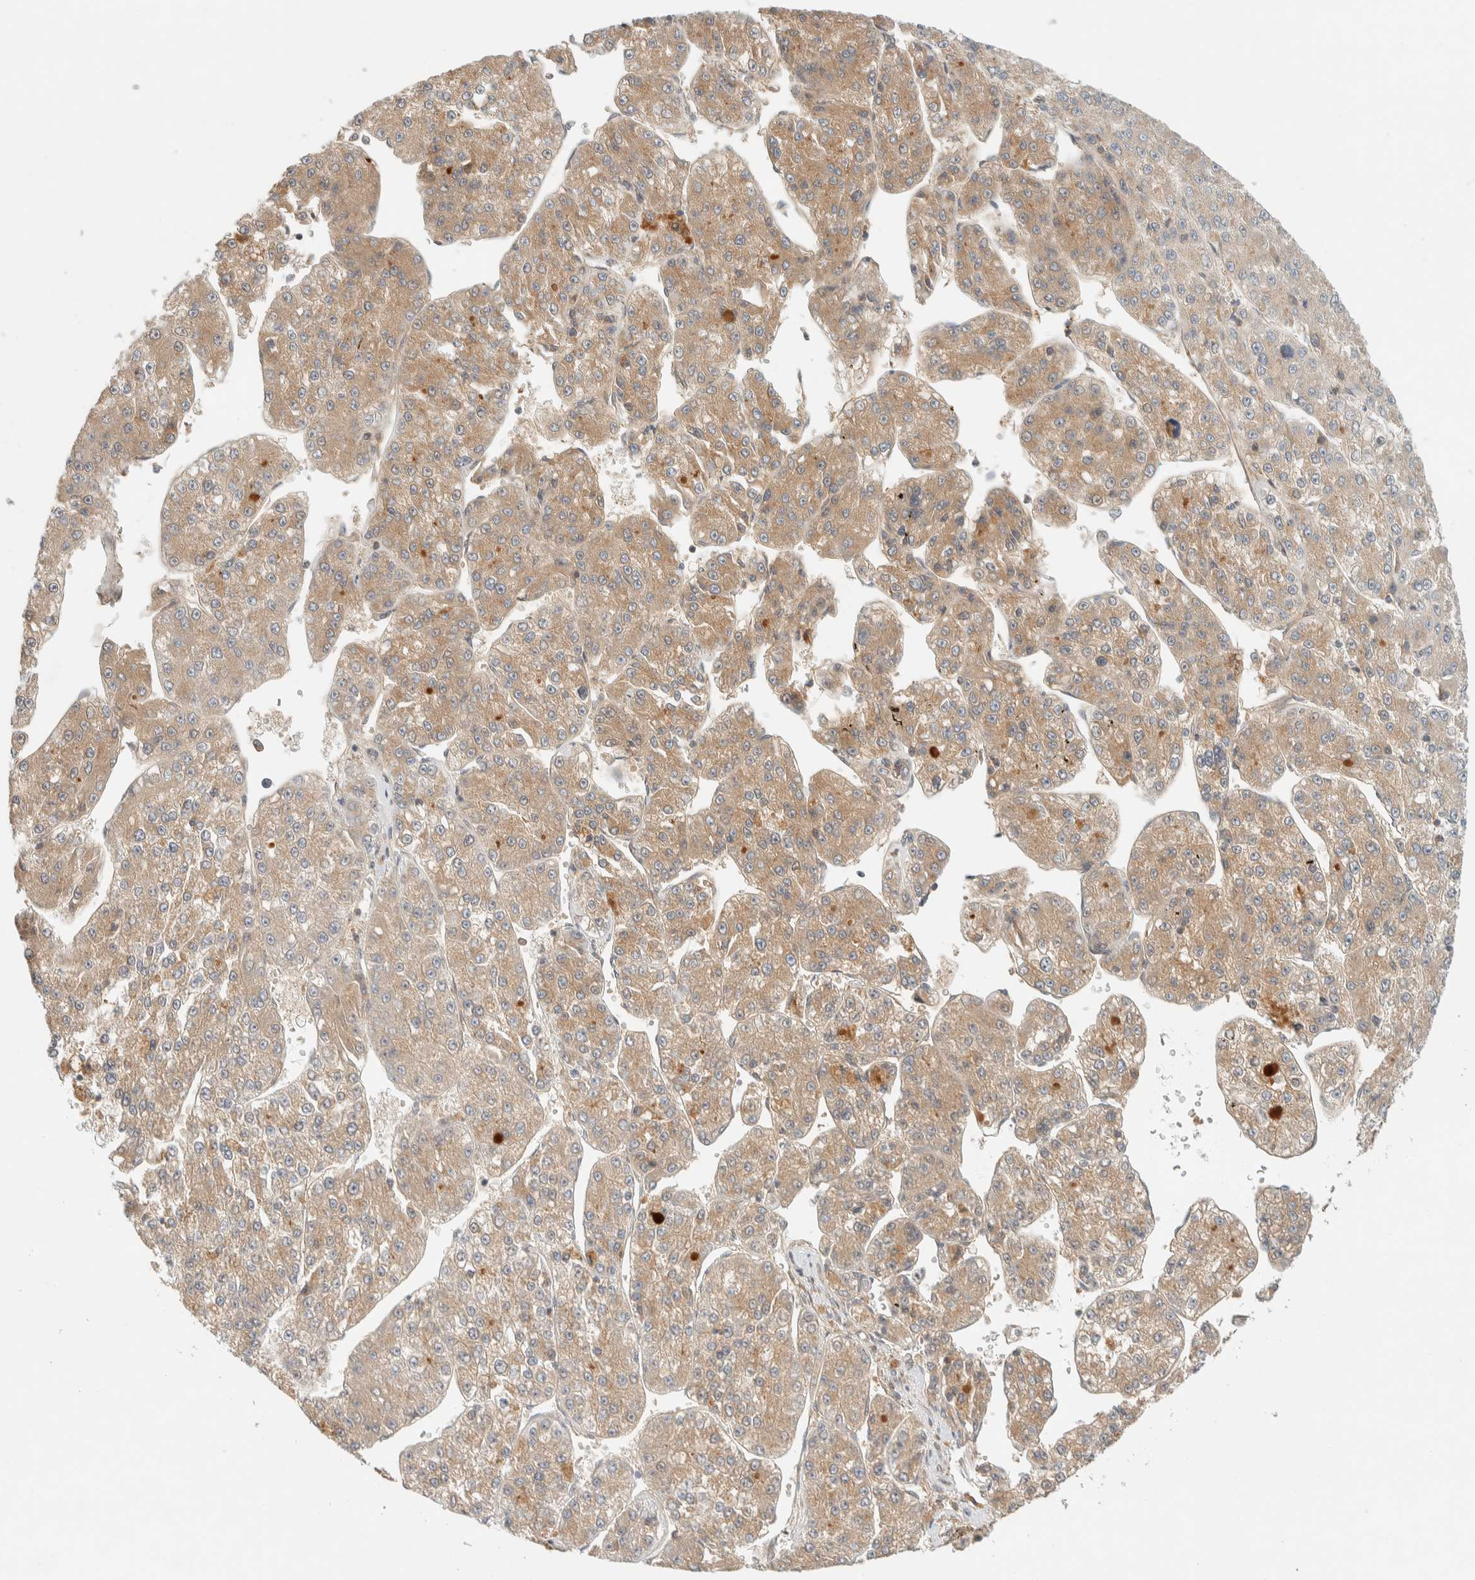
{"staining": {"intensity": "moderate", "quantity": "25%-75%", "location": "cytoplasmic/membranous"}, "tissue": "liver cancer", "cell_type": "Tumor cells", "image_type": "cancer", "snomed": [{"axis": "morphology", "description": "Carcinoma, Hepatocellular, NOS"}, {"axis": "topography", "description": "Liver"}], "caption": "High-magnification brightfield microscopy of liver cancer (hepatocellular carcinoma) stained with DAB (3,3'-diaminobenzidine) (brown) and counterstained with hematoxylin (blue). tumor cells exhibit moderate cytoplasmic/membranous expression is appreciated in about25%-75% of cells.", "gene": "FAM167A", "patient": {"sex": "female", "age": 73}}